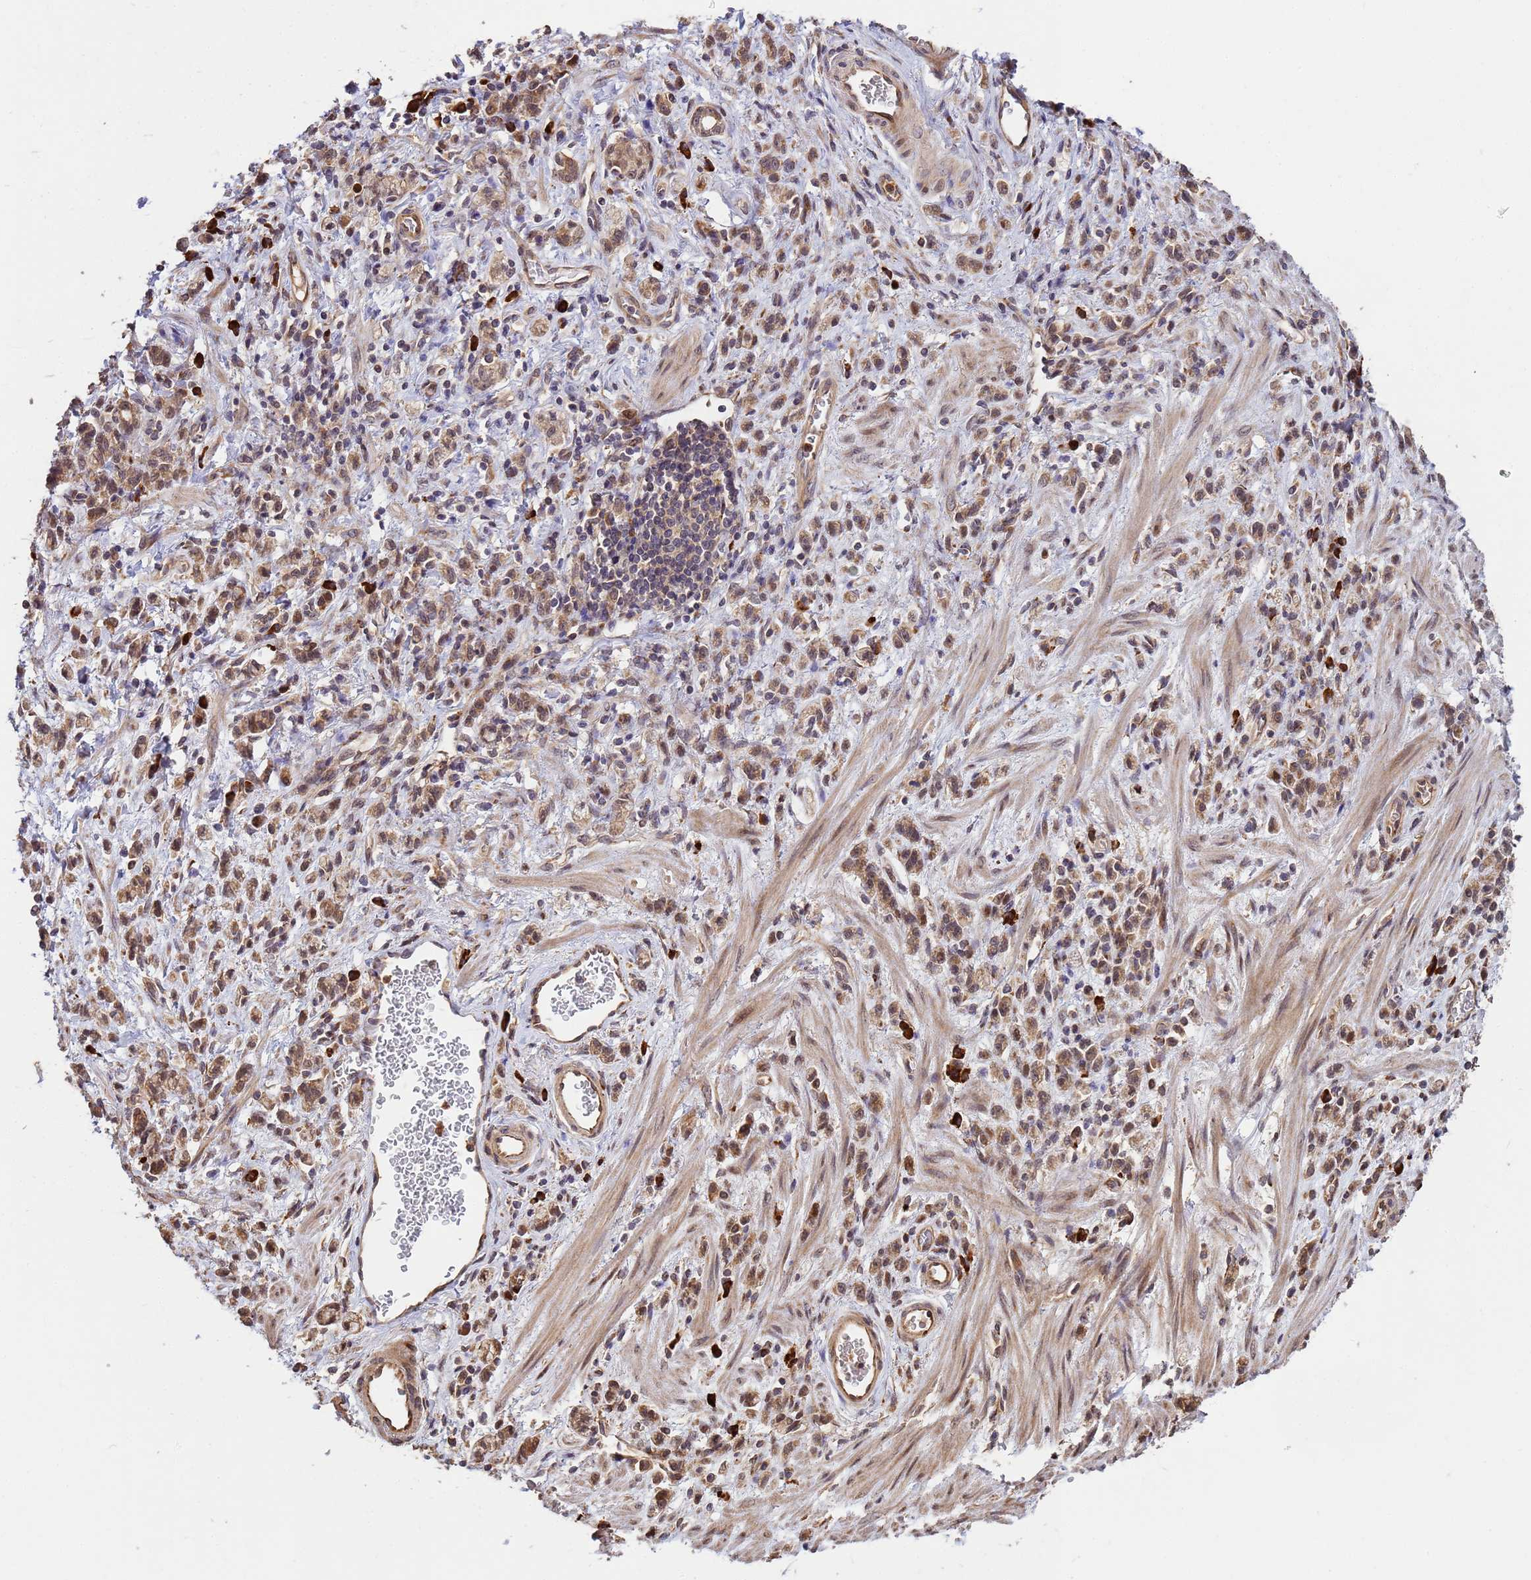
{"staining": {"intensity": "moderate", "quantity": ">75%", "location": "cytoplasmic/membranous,nuclear"}, "tissue": "stomach cancer", "cell_type": "Tumor cells", "image_type": "cancer", "snomed": [{"axis": "morphology", "description": "Adenocarcinoma, NOS"}, {"axis": "topography", "description": "Stomach"}], "caption": "Protein expression by IHC exhibits moderate cytoplasmic/membranous and nuclear positivity in approximately >75% of tumor cells in adenocarcinoma (stomach).", "gene": "ZNF619", "patient": {"sex": "male", "age": 77}}